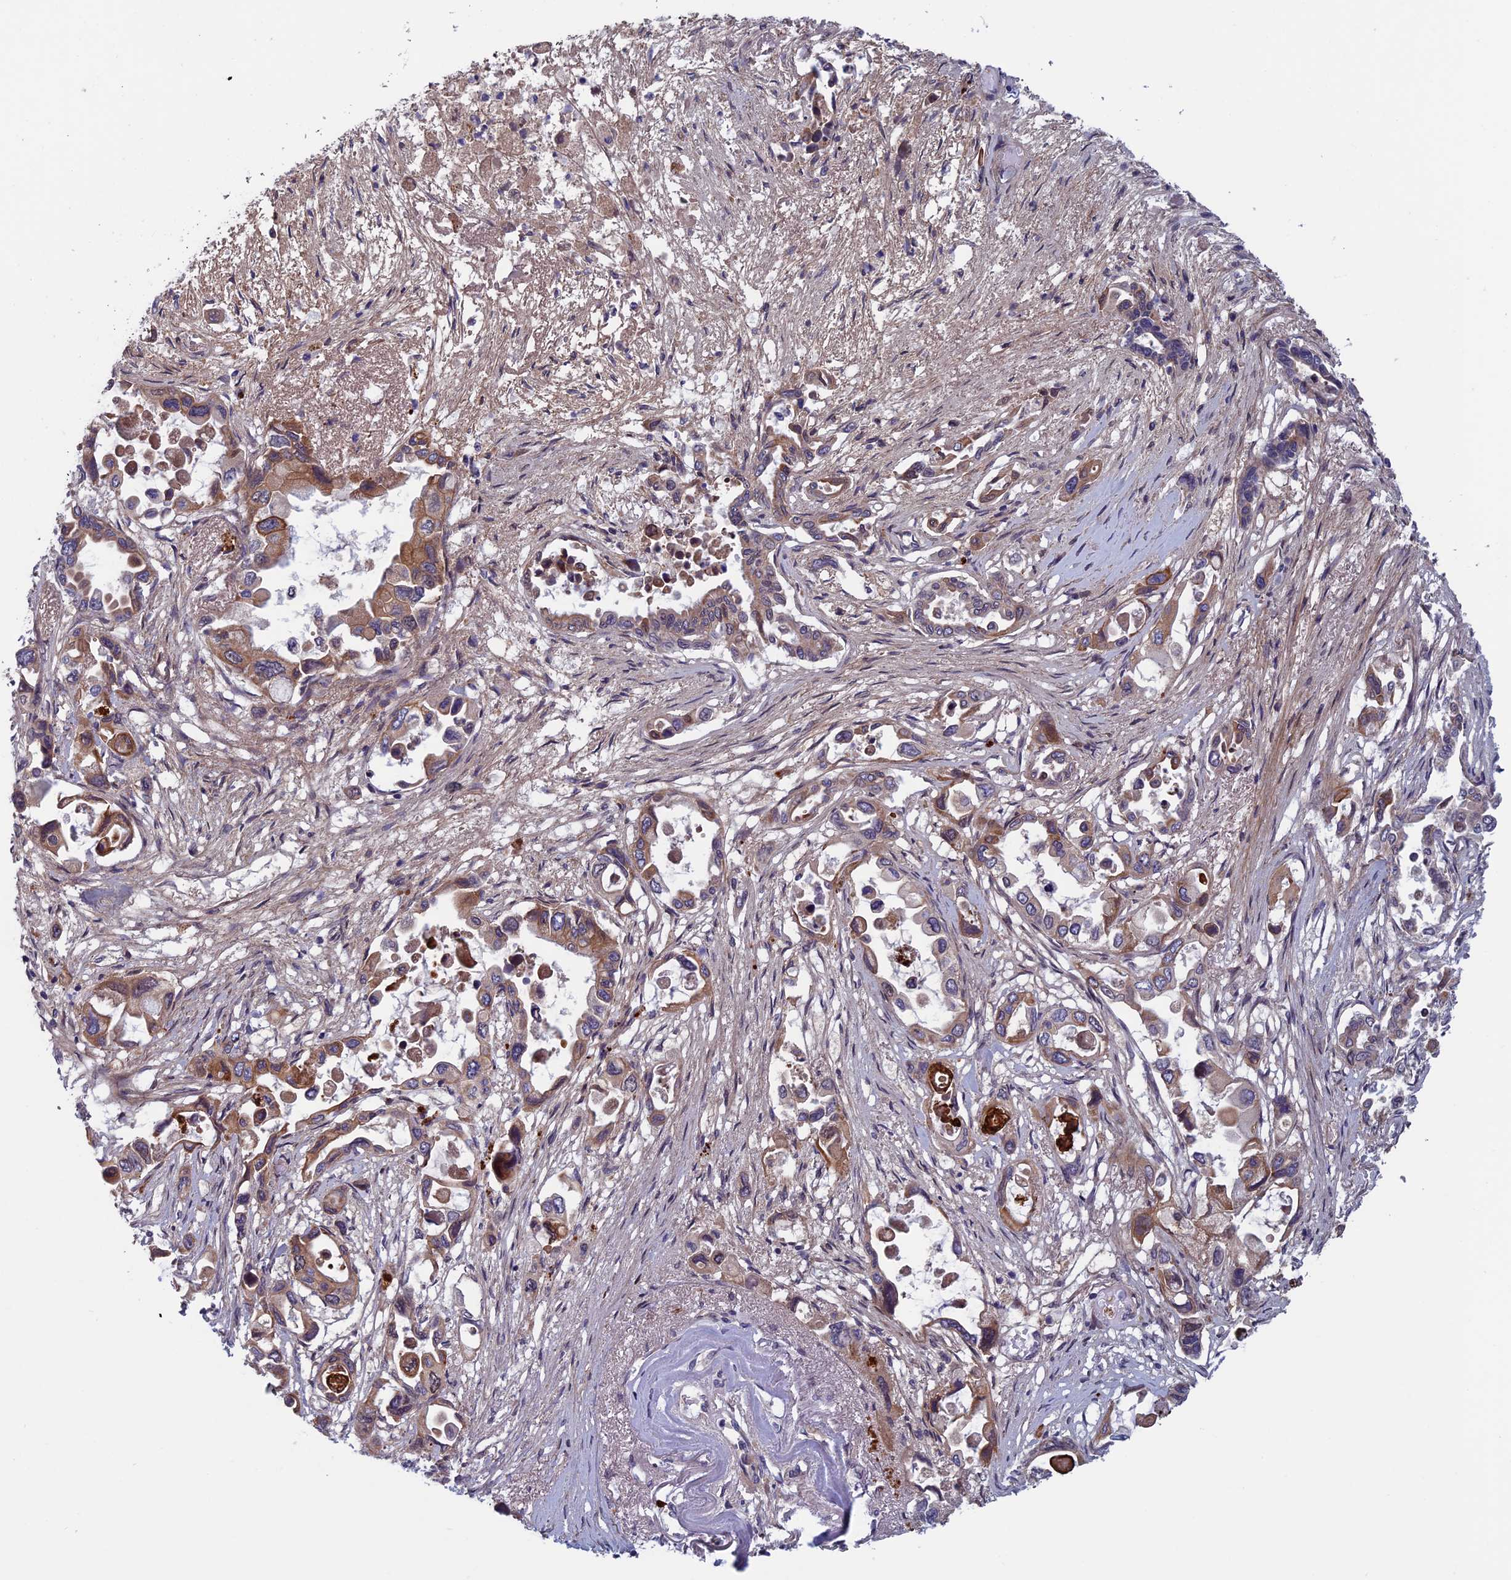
{"staining": {"intensity": "moderate", "quantity": "<25%", "location": "cytoplasmic/membranous"}, "tissue": "pancreatic cancer", "cell_type": "Tumor cells", "image_type": "cancer", "snomed": [{"axis": "morphology", "description": "Adenocarcinoma, NOS"}, {"axis": "topography", "description": "Pancreas"}], "caption": "Immunohistochemistry (DAB (3,3'-diaminobenzidine)) staining of pancreatic adenocarcinoma exhibits moderate cytoplasmic/membranous protein expression in about <25% of tumor cells.", "gene": "FADS1", "patient": {"sex": "male", "age": 92}}